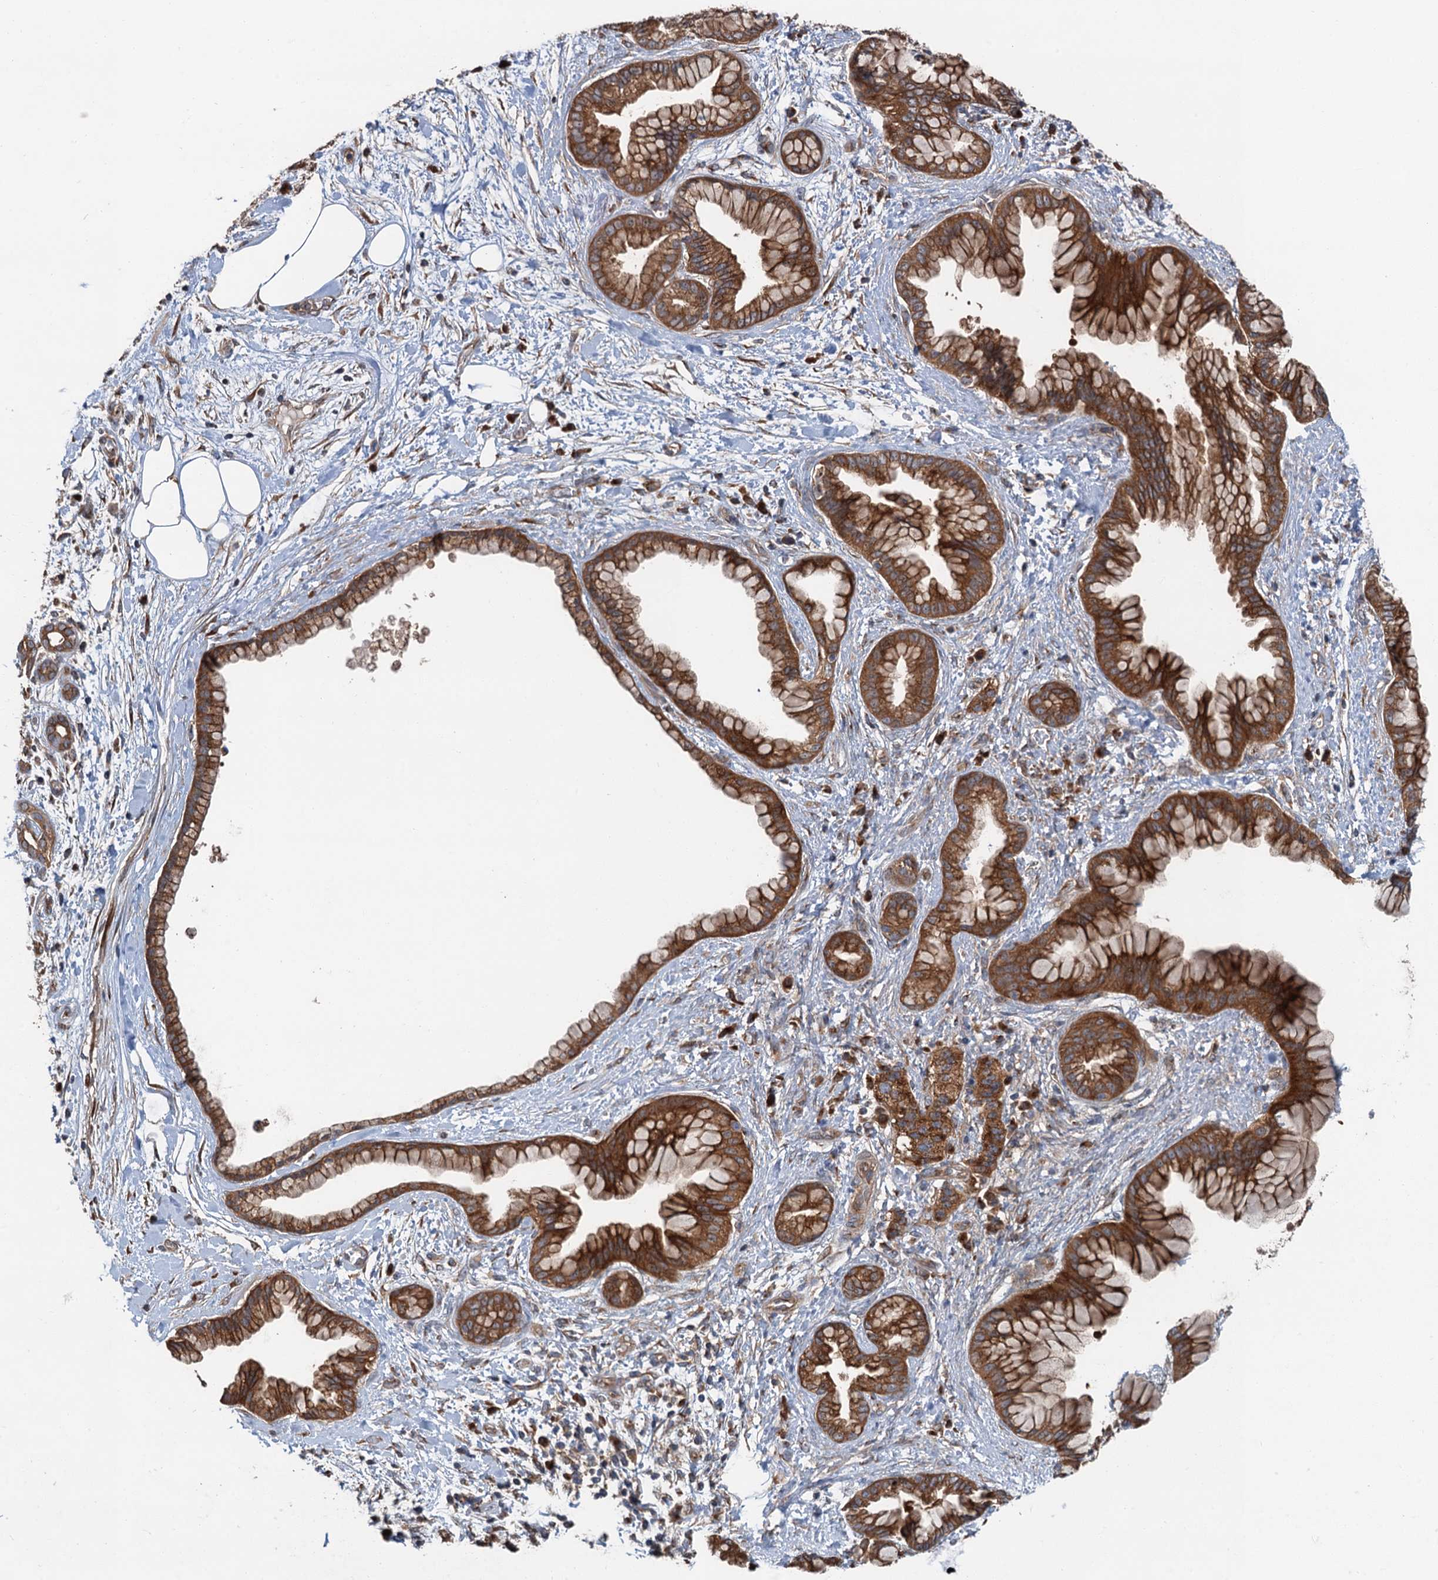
{"staining": {"intensity": "strong", "quantity": ">75%", "location": "cytoplasmic/membranous"}, "tissue": "pancreatic cancer", "cell_type": "Tumor cells", "image_type": "cancer", "snomed": [{"axis": "morphology", "description": "Adenocarcinoma, NOS"}, {"axis": "topography", "description": "Pancreas"}], "caption": "A brown stain shows strong cytoplasmic/membranous expression of a protein in human pancreatic cancer (adenocarcinoma) tumor cells. Using DAB (brown) and hematoxylin (blue) stains, captured at high magnification using brightfield microscopy.", "gene": "COG3", "patient": {"sex": "female", "age": 78}}